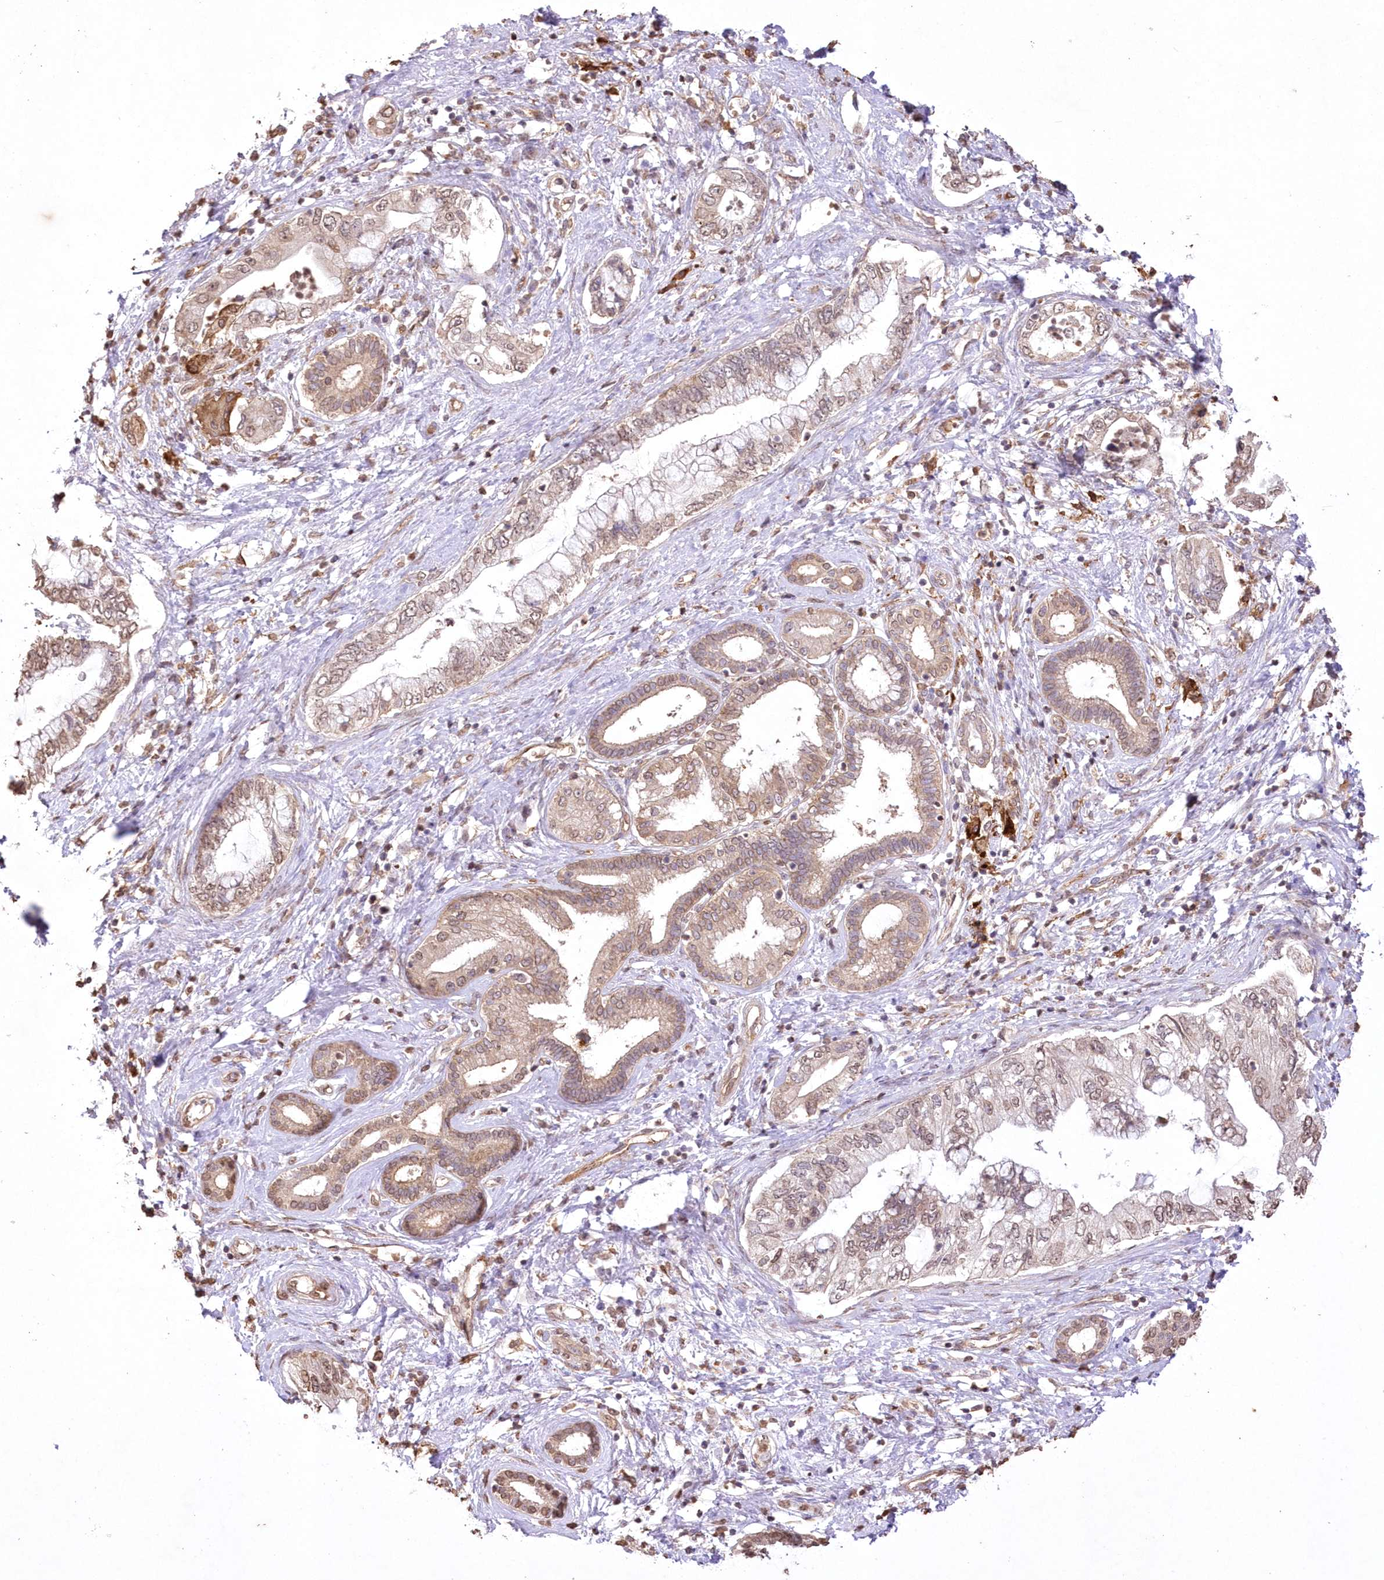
{"staining": {"intensity": "weak", "quantity": ">75%", "location": "cytoplasmic/membranous,nuclear"}, "tissue": "pancreatic cancer", "cell_type": "Tumor cells", "image_type": "cancer", "snomed": [{"axis": "morphology", "description": "Adenocarcinoma, NOS"}, {"axis": "topography", "description": "Pancreas"}], "caption": "This photomicrograph displays immunohistochemistry staining of pancreatic cancer, with low weak cytoplasmic/membranous and nuclear staining in about >75% of tumor cells.", "gene": "FCHO2", "patient": {"sex": "female", "age": 73}}